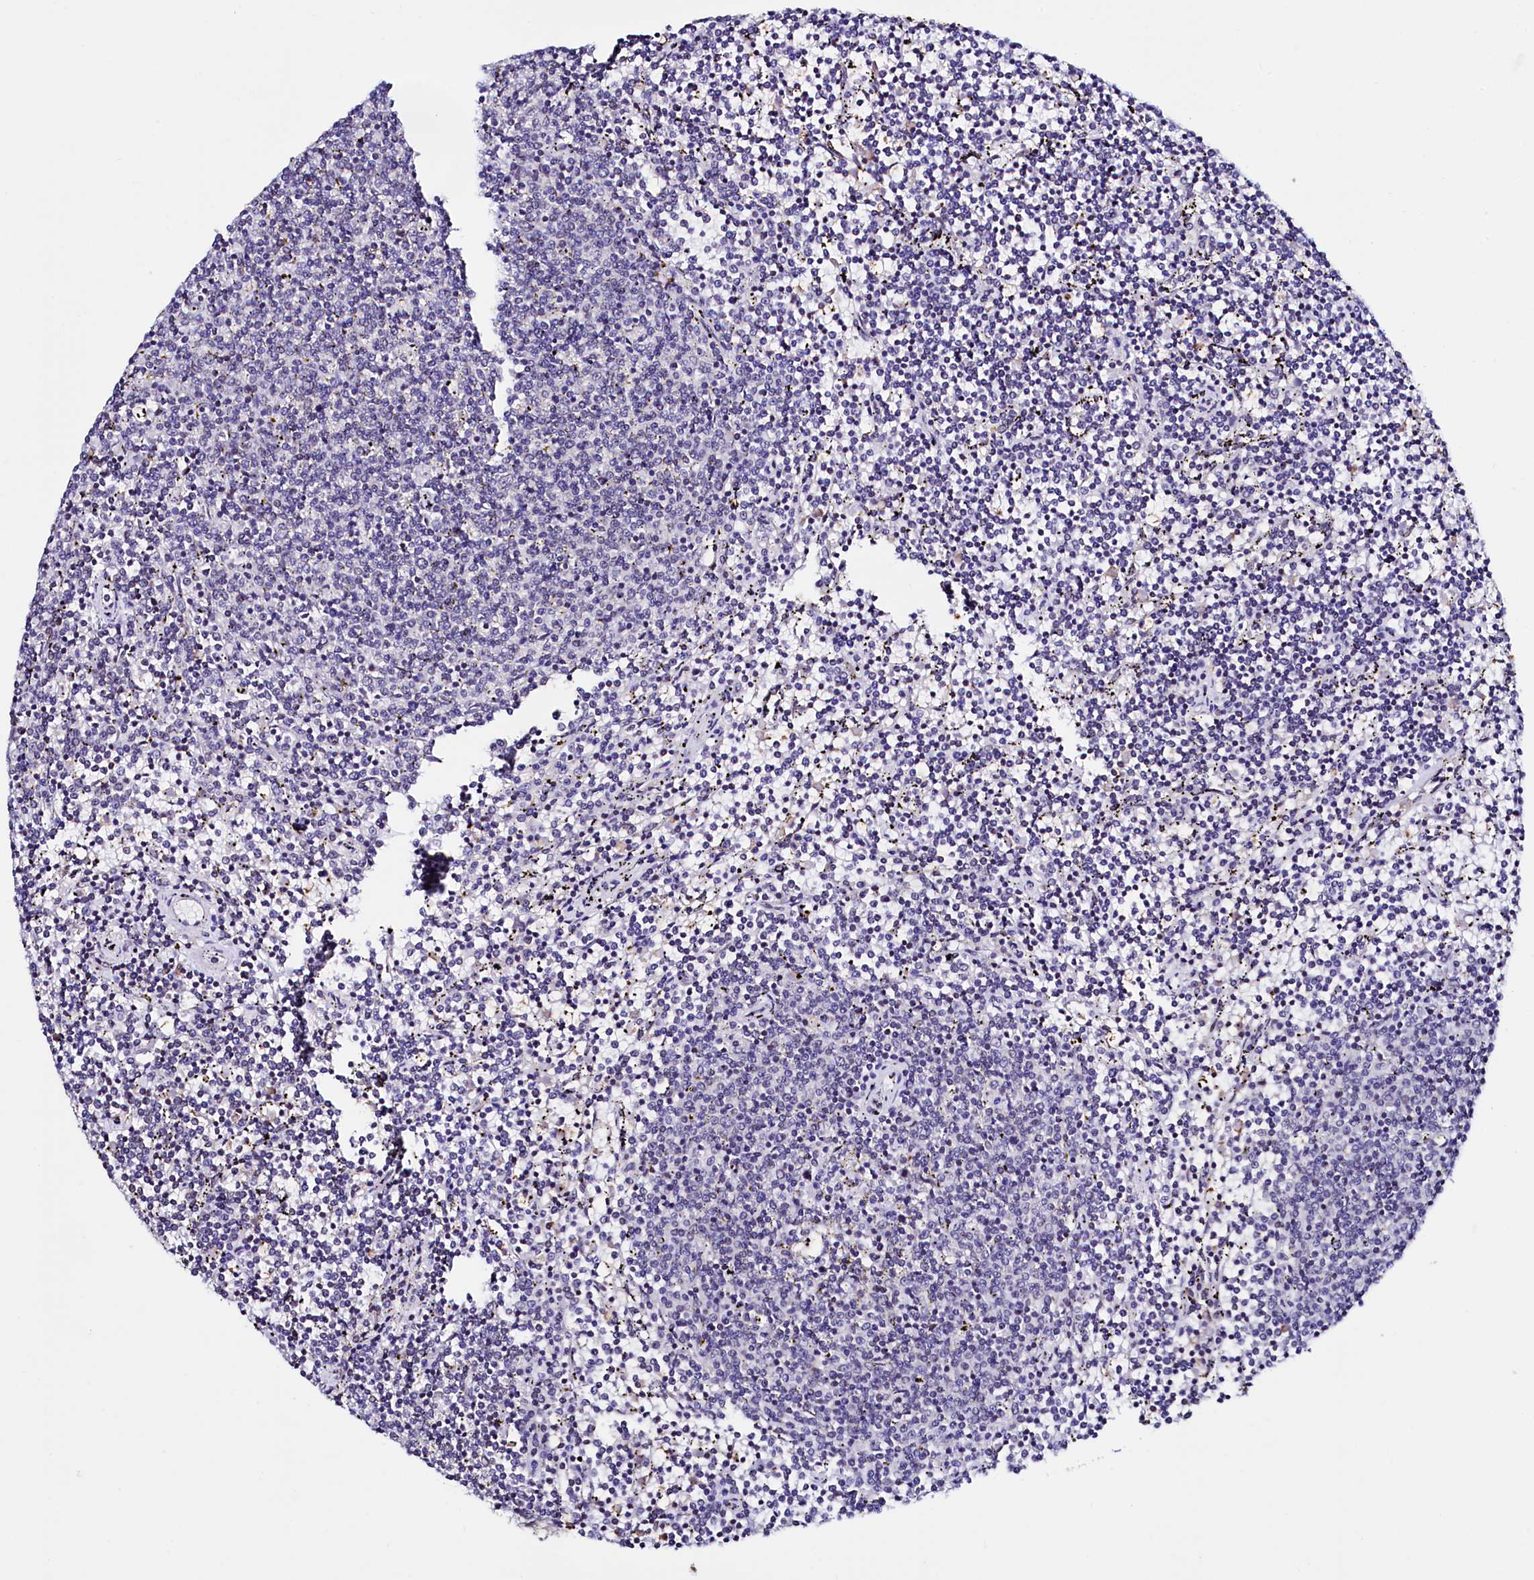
{"staining": {"intensity": "negative", "quantity": "none", "location": "none"}, "tissue": "lymphoma", "cell_type": "Tumor cells", "image_type": "cancer", "snomed": [{"axis": "morphology", "description": "Malignant lymphoma, non-Hodgkin's type, Low grade"}, {"axis": "topography", "description": "Spleen"}], "caption": "The image reveals no staining of tumor cells in low-grade malignant lymphoma, non-Hodgkin's type. Brightfield microscopy of immunohistochemistry stained with DAB (brown) and hematoxylin (blue), captured at high magnification.", "gene": "HAND1", "patient": {"sex": "female", "age": 50}}